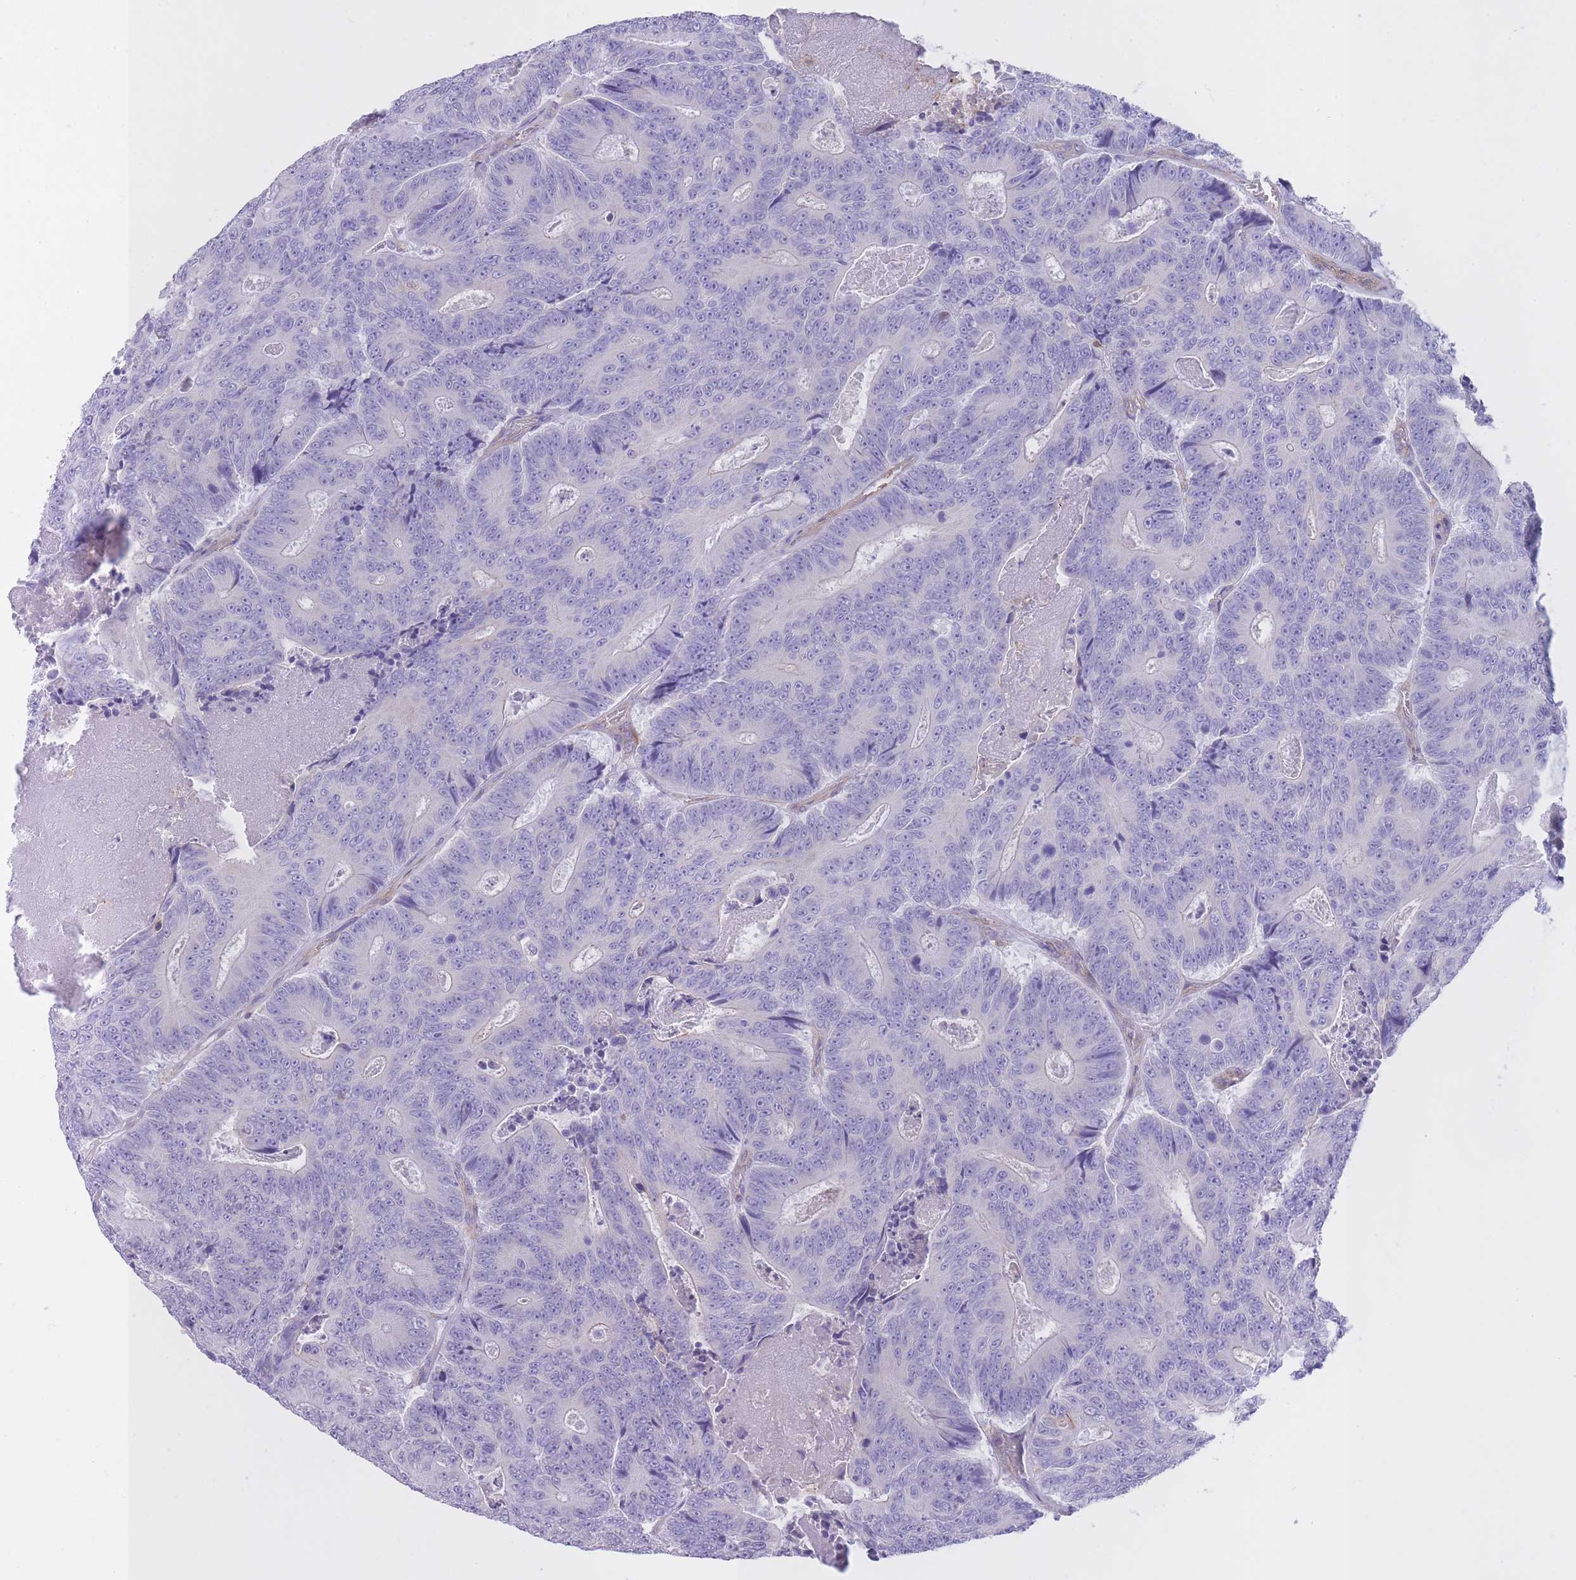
{"staining": {"intensity": "negative", "quantity": "none", "location": "none"}, "tissue": "colorectal cancer", "cell_type": "Tumor cells", "image_type": "cancer", "snomed": [{"axis": "morphology", "description": "Adenocarcinoma, NOS"}, {"axis": "topography", "description": "Colon"}], "caption": "IHC histopathology image of human colorectal cancer (adenocarcinoma) stained for a protein (brown), which reveals no staining in tumor cells. (Stains: DAB immunohistochemistry (IHC) with hematoxylin counter stain, Microscopy: brightfield microscopy at high magnification).", "gene": "LDB3", "patient": {"sex": "male", "age": 83}}